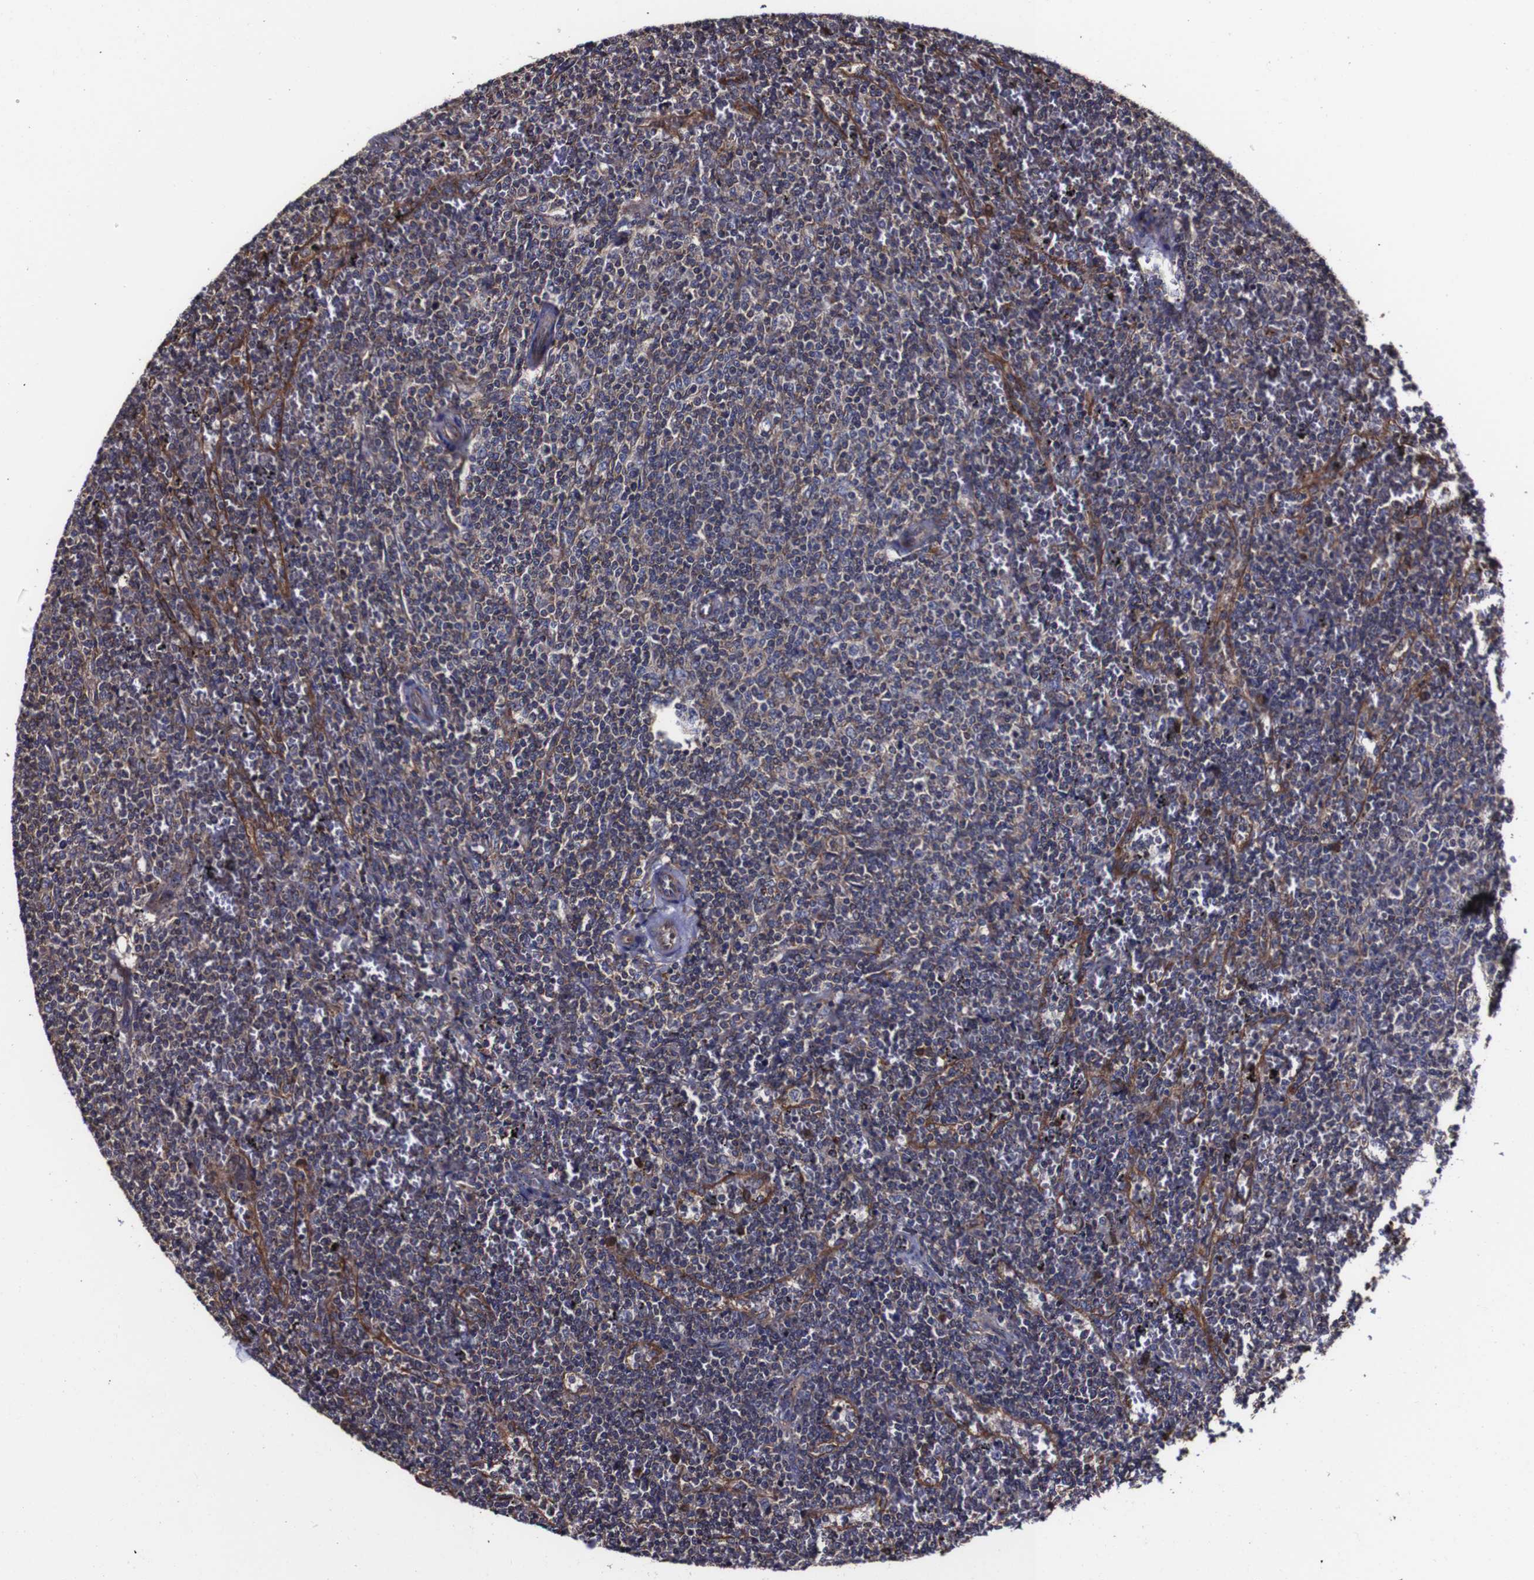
{"staining": {"intensity": "moderate", "quantity": "25%-75%", "location": "cytoplasmic/membranous"}, "tissue": "lymphoma", "cell_type": "Tumor cells", "image_type": "cancer", "snomed": [{"axis": "morphology", "description": "Malignant lymphoma, non-Hodgkin's type, Low grade"}, {"axis": "topography", "description": "Spleen"}], "caption": "Protein expression analysis of human lymphoma reveals moderate cytoplasmic/membranous staining in about 25%-75% of tumor cells. (DAB (3,3'-diaminobenzidine) IHC, brown staining for protein, blue staining for nuclei).", "gene": "CSF1R", "patient": {"sex": "female", "age": 50}}